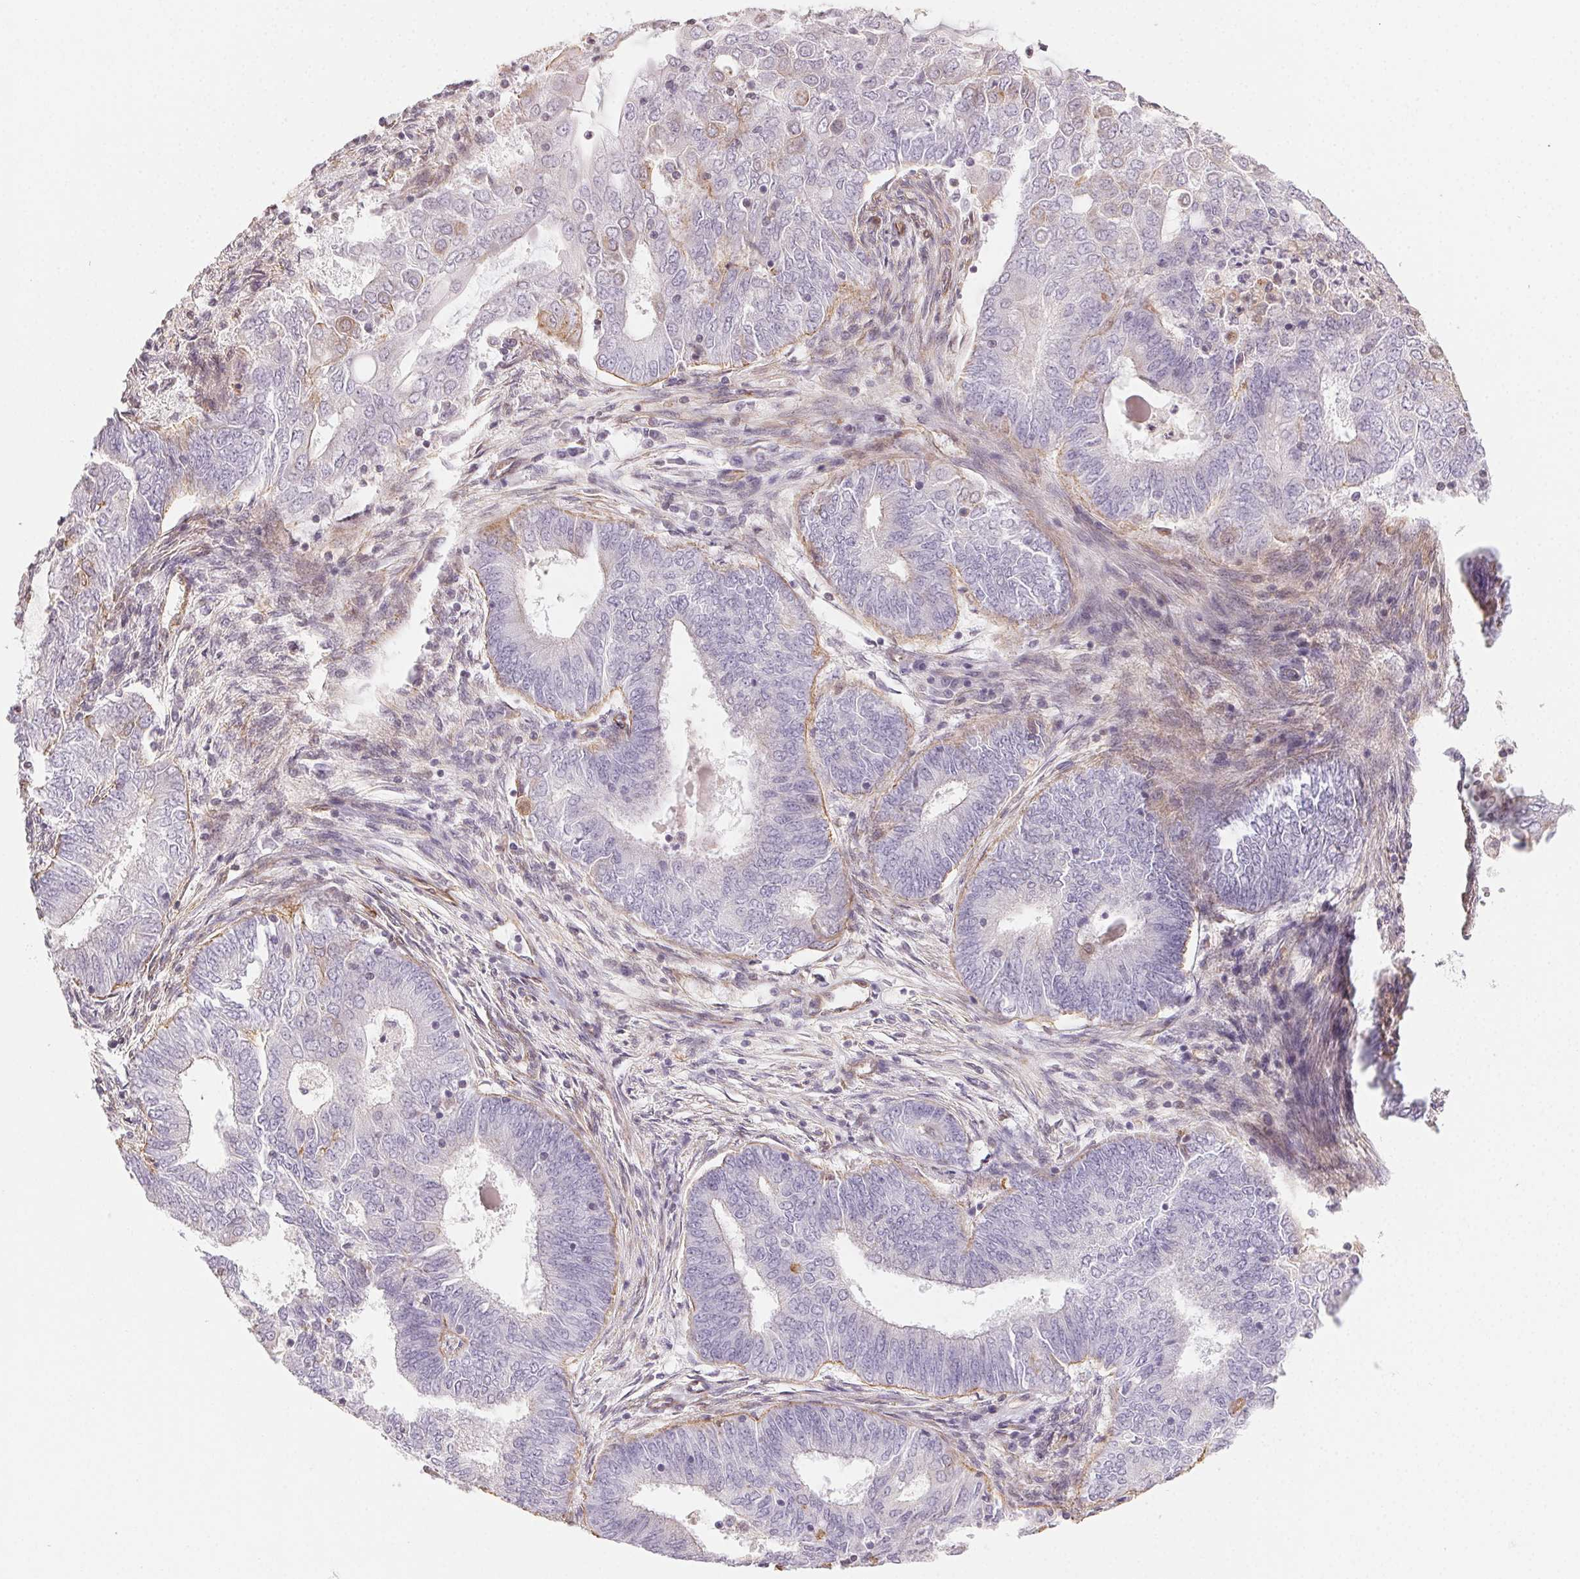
{"staining": {"intensity": "negative", "quantity": "none", "location": "none"}, "tissue": "endometrial cancer", "cell_type": "Tumor cells", "image_type": "cancer", "snomed": [{"axis": "morphology", "description": "Adenocarcinoma, NOS"}, {"axis": "topography", "description": "Endometrium"}], "caption": "Immunohistochemical staining of human endometrial cancer (adenocarcinoma) exhibits no significant positivity in tumor cells.", "gene": "PLA2G4F", "patient": {"sex": "female", "age": 62}}